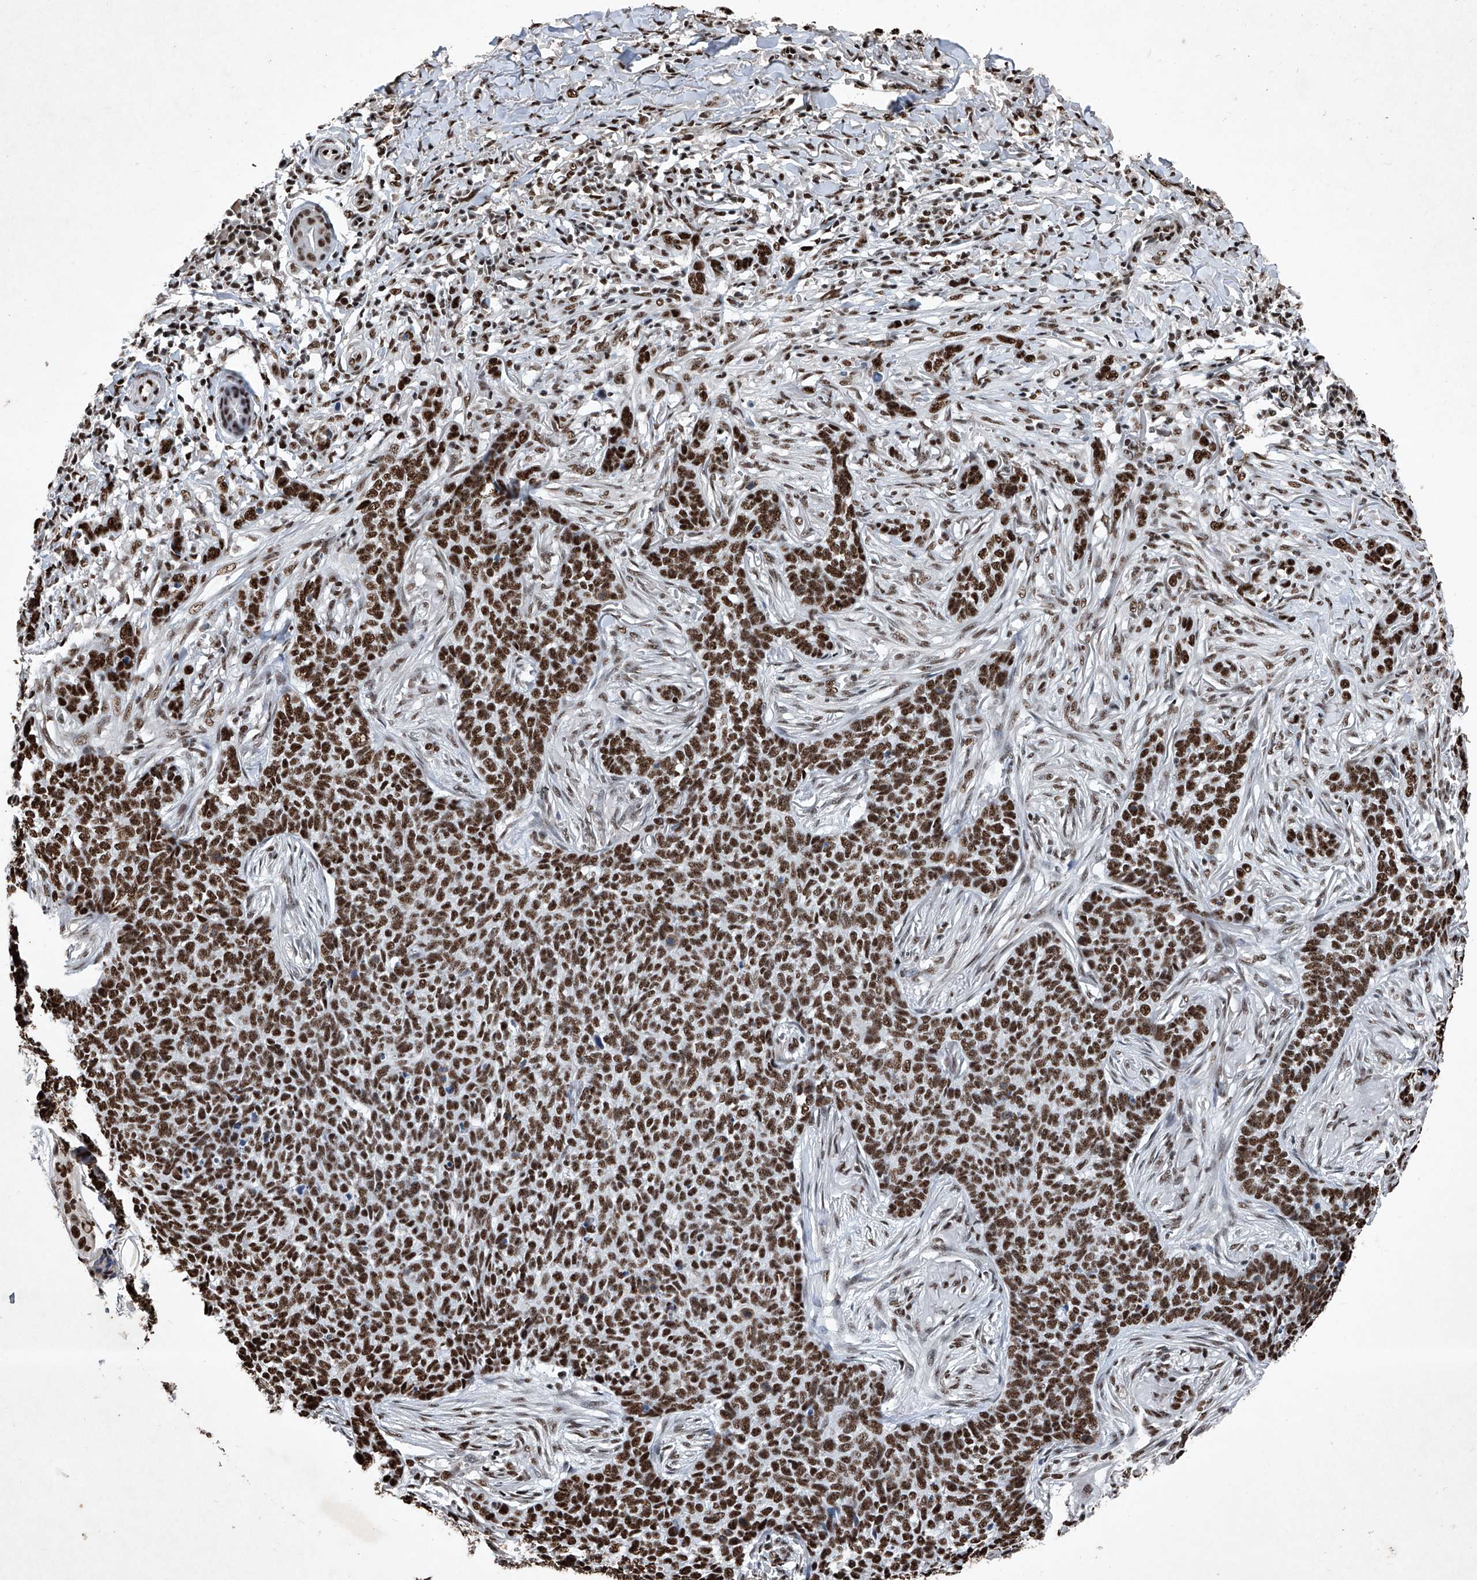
{"staining": {"intensity": "strong", "quantity": ">75%", "location": "nuclear"}, "tissue": "skin cancer", "cell_type": "Tumor cells", "image_type": "cancer", "snomed": [{"axis": "morphology", "description": "Basal cell carcinoma"}, {"axis": "topography", "description": "Skin"}], "caption": "Immunohistochemistry (IHC) (DAB) staining of human skin cancer exhibits strong nuclear protein expression in about >75% of tumor cells.", "gene": "DDX39B", "patient": {"sex": "male", "age": 85}}